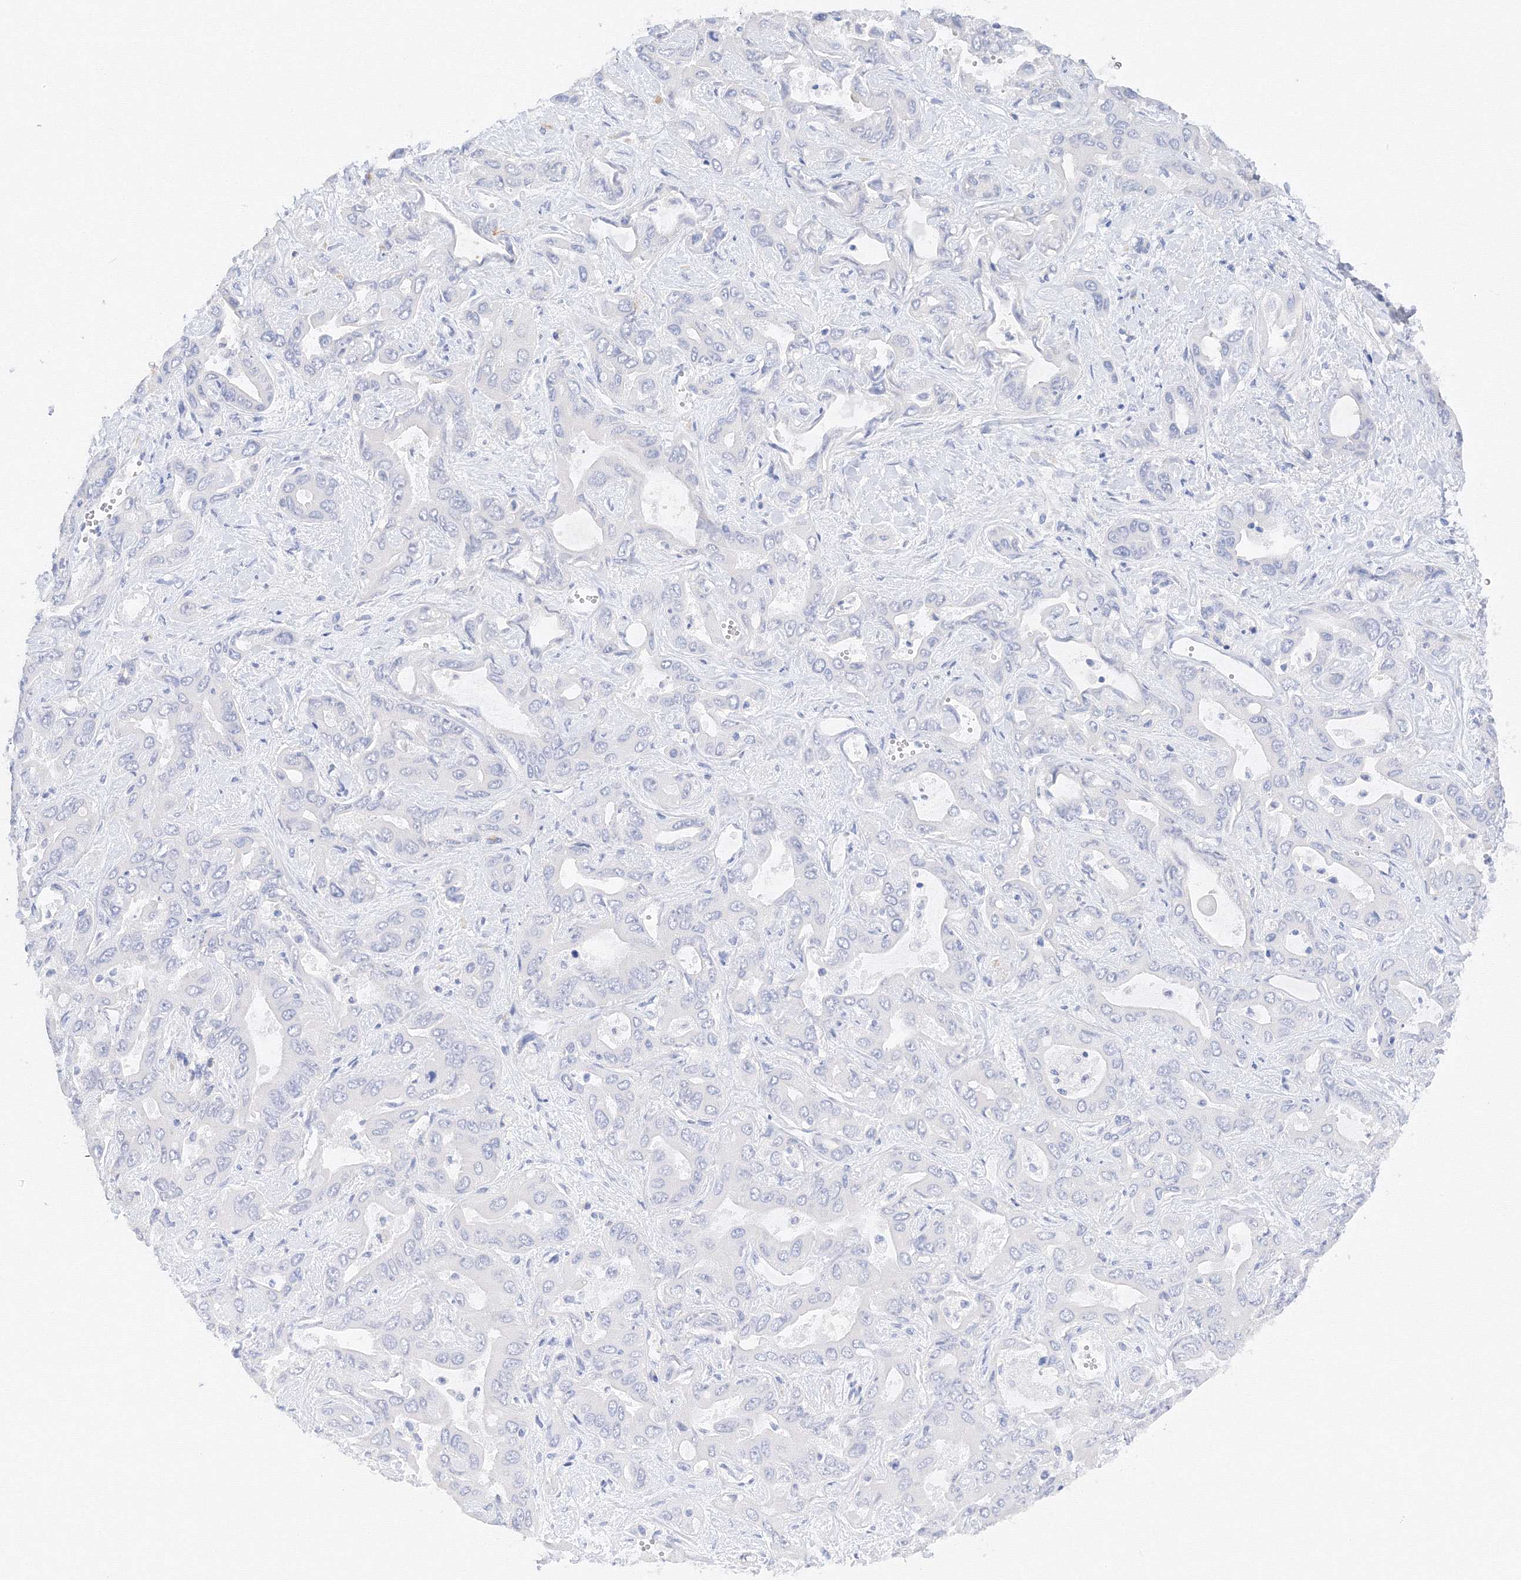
{"staining": {"intensity": "negative", "quantity": "none", "location": "none"}, "tissue": "liver cancer", "cell_type": "Tumor cells", "image_type": "cancer", "snomed": [{"axis": "morphology", "description": "Cholangiocarcinoma"}, {"axis": "topography", "description": "Liver"}], "caption": "An IHC photomicrograph of cholangiocarcinoma (liver) is shown. There is no staining in tumor cells of cholangiocarcinoma (liver).", "gene": "TAMM41", "patient": {"sex": "female", "age": 52}}